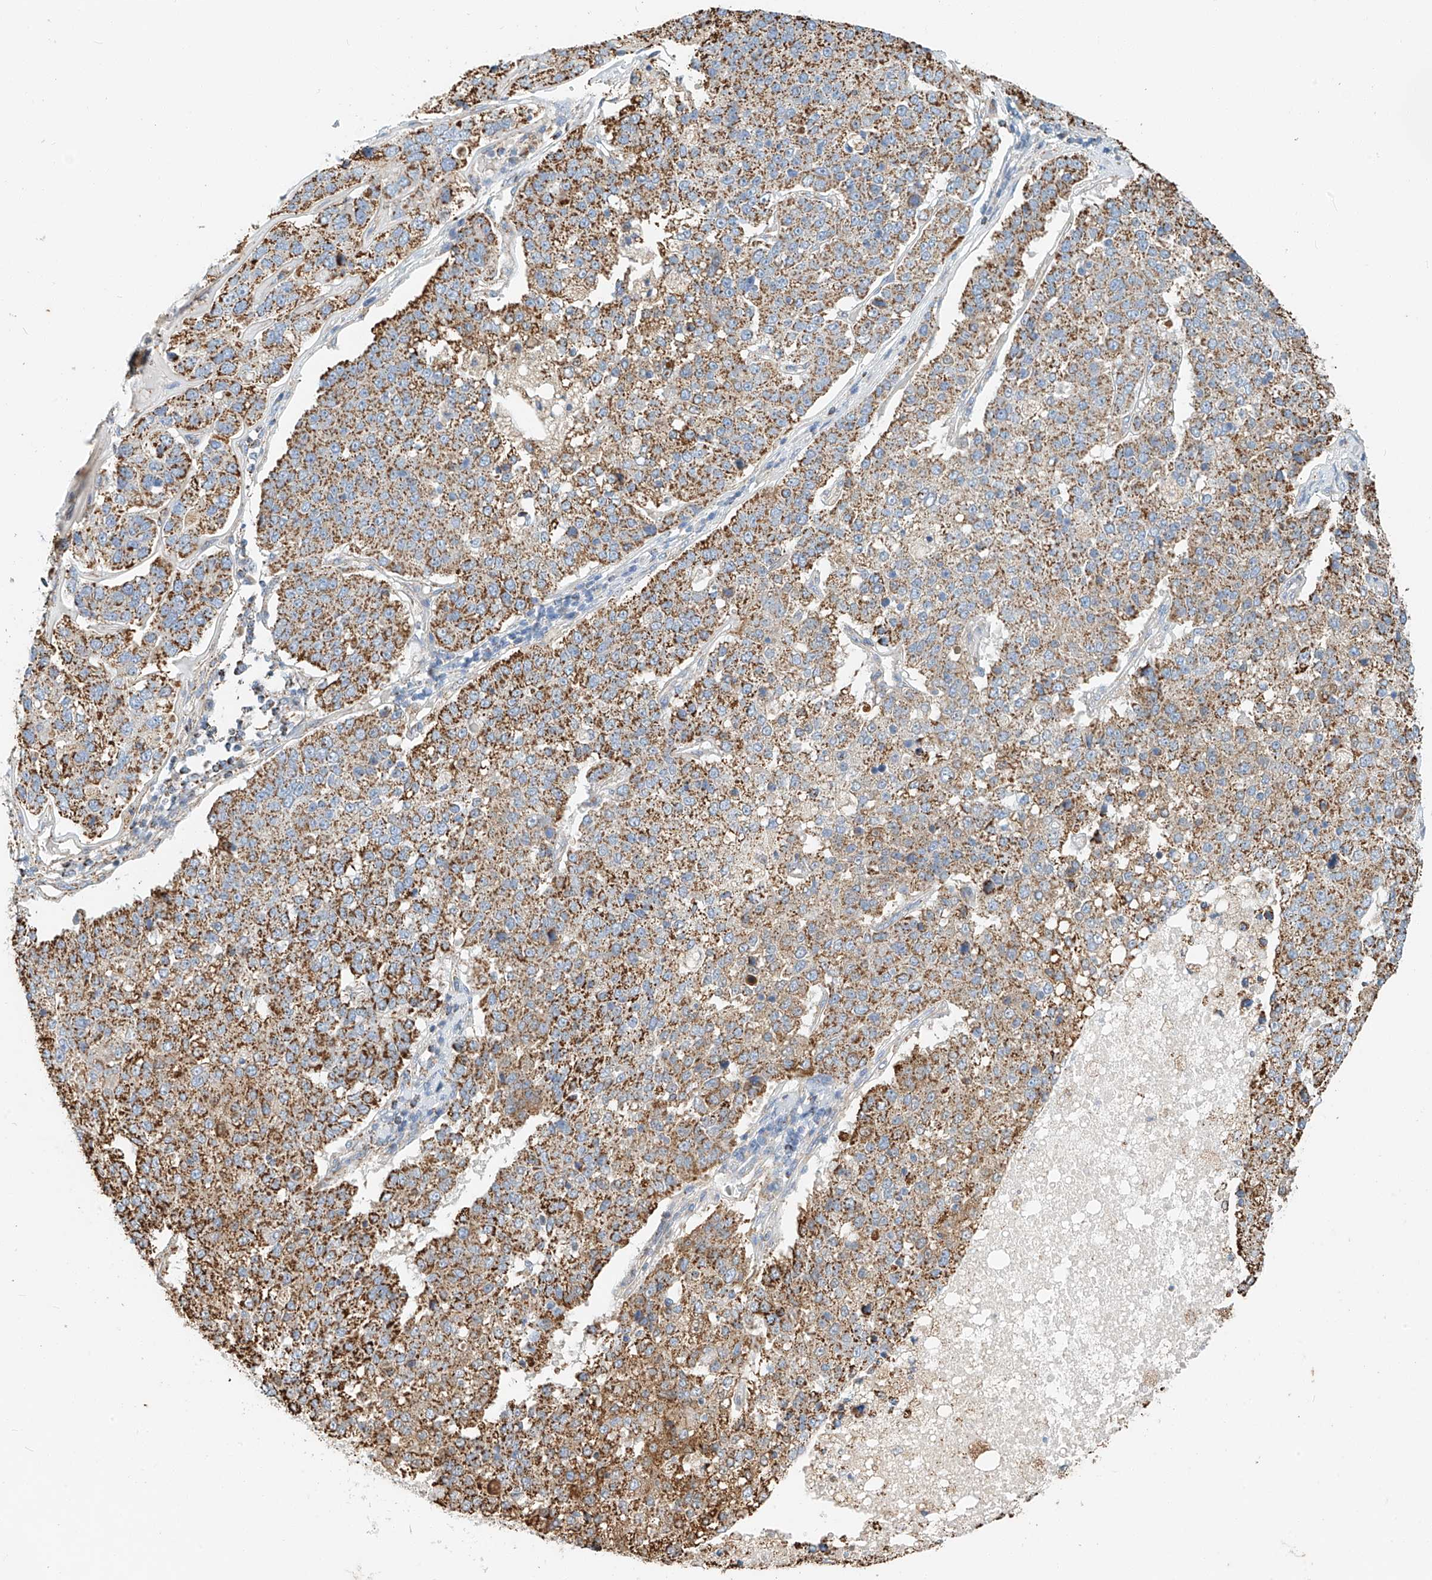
{"staining": {"intensity": "moderate", "quantity": ">75%", "location": "cytoplasmic/membranous"}, "tissue": "pancreatic cancer", "cell_type": "Tumor cells", "image_type": "cancer", "snomed": [{"axis": "morphology", "description": "Adenocarcinoma, NOS"}, {"axis": "topography", "description": "Pancreas"}], "caption": "This image displays IHC staining of human pancreatic cancer, with medium moderate cytoplasmic/membranous expression in approximately >75% of tumor cells.", "gene": "YIPF7", "patient": {"sex": "female", "age": 61}}